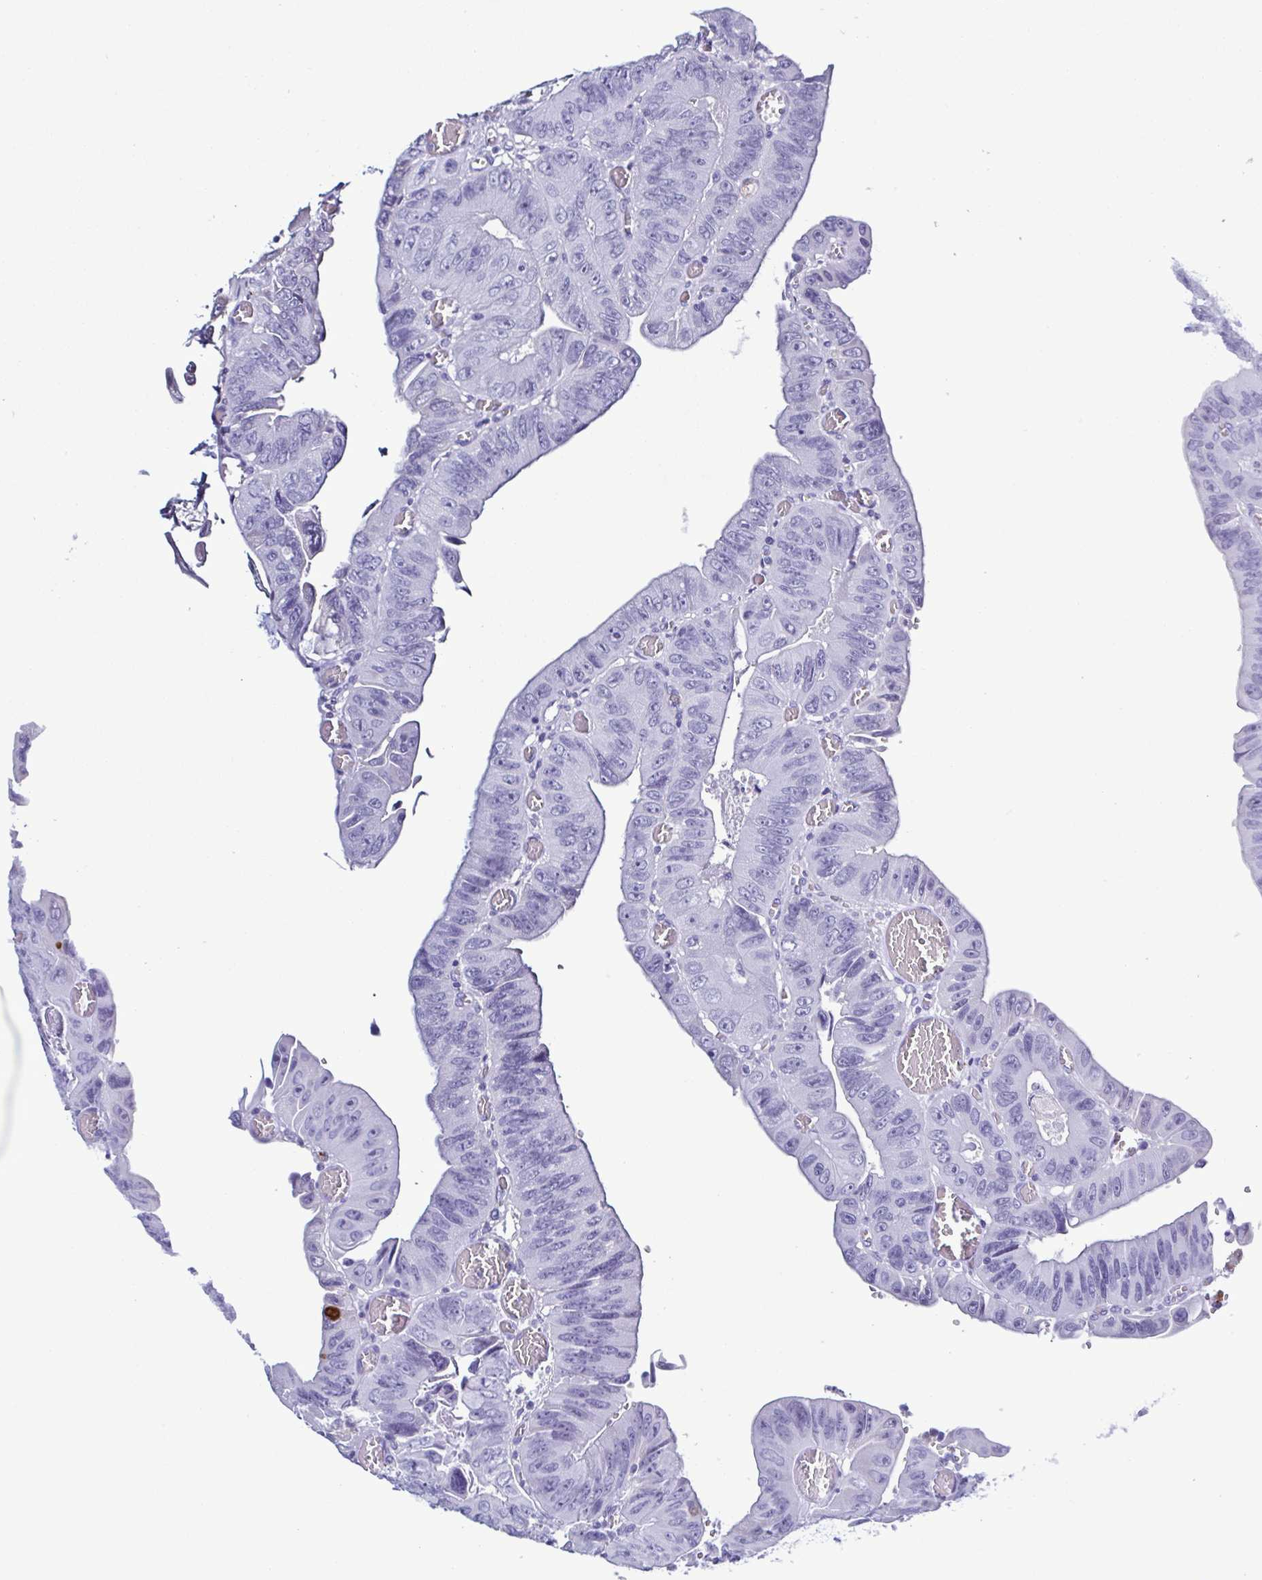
{"staining": {"intensity": "negative", "quantity": "none", "location": "none"}, "tissue": "colorectal cancer", "cell_type": "Tumor cells", "image_type": "cancer", "snomed": [{"axis": "morphology", "description": "Adenocarcinoma, NOS"}, {"axis": "topography", "description": "Colon"}], "caption": "Immunohistochemical staining of human colorectal cancer (adenocarcinoma) exhibits no significant positivity in tumor cells. The staining is performed using DAB brown chromogen with nuclei counter-stained in using hematoxylin.", "gene": "LTF", "patient": {"sex": "female", "age": 84}}